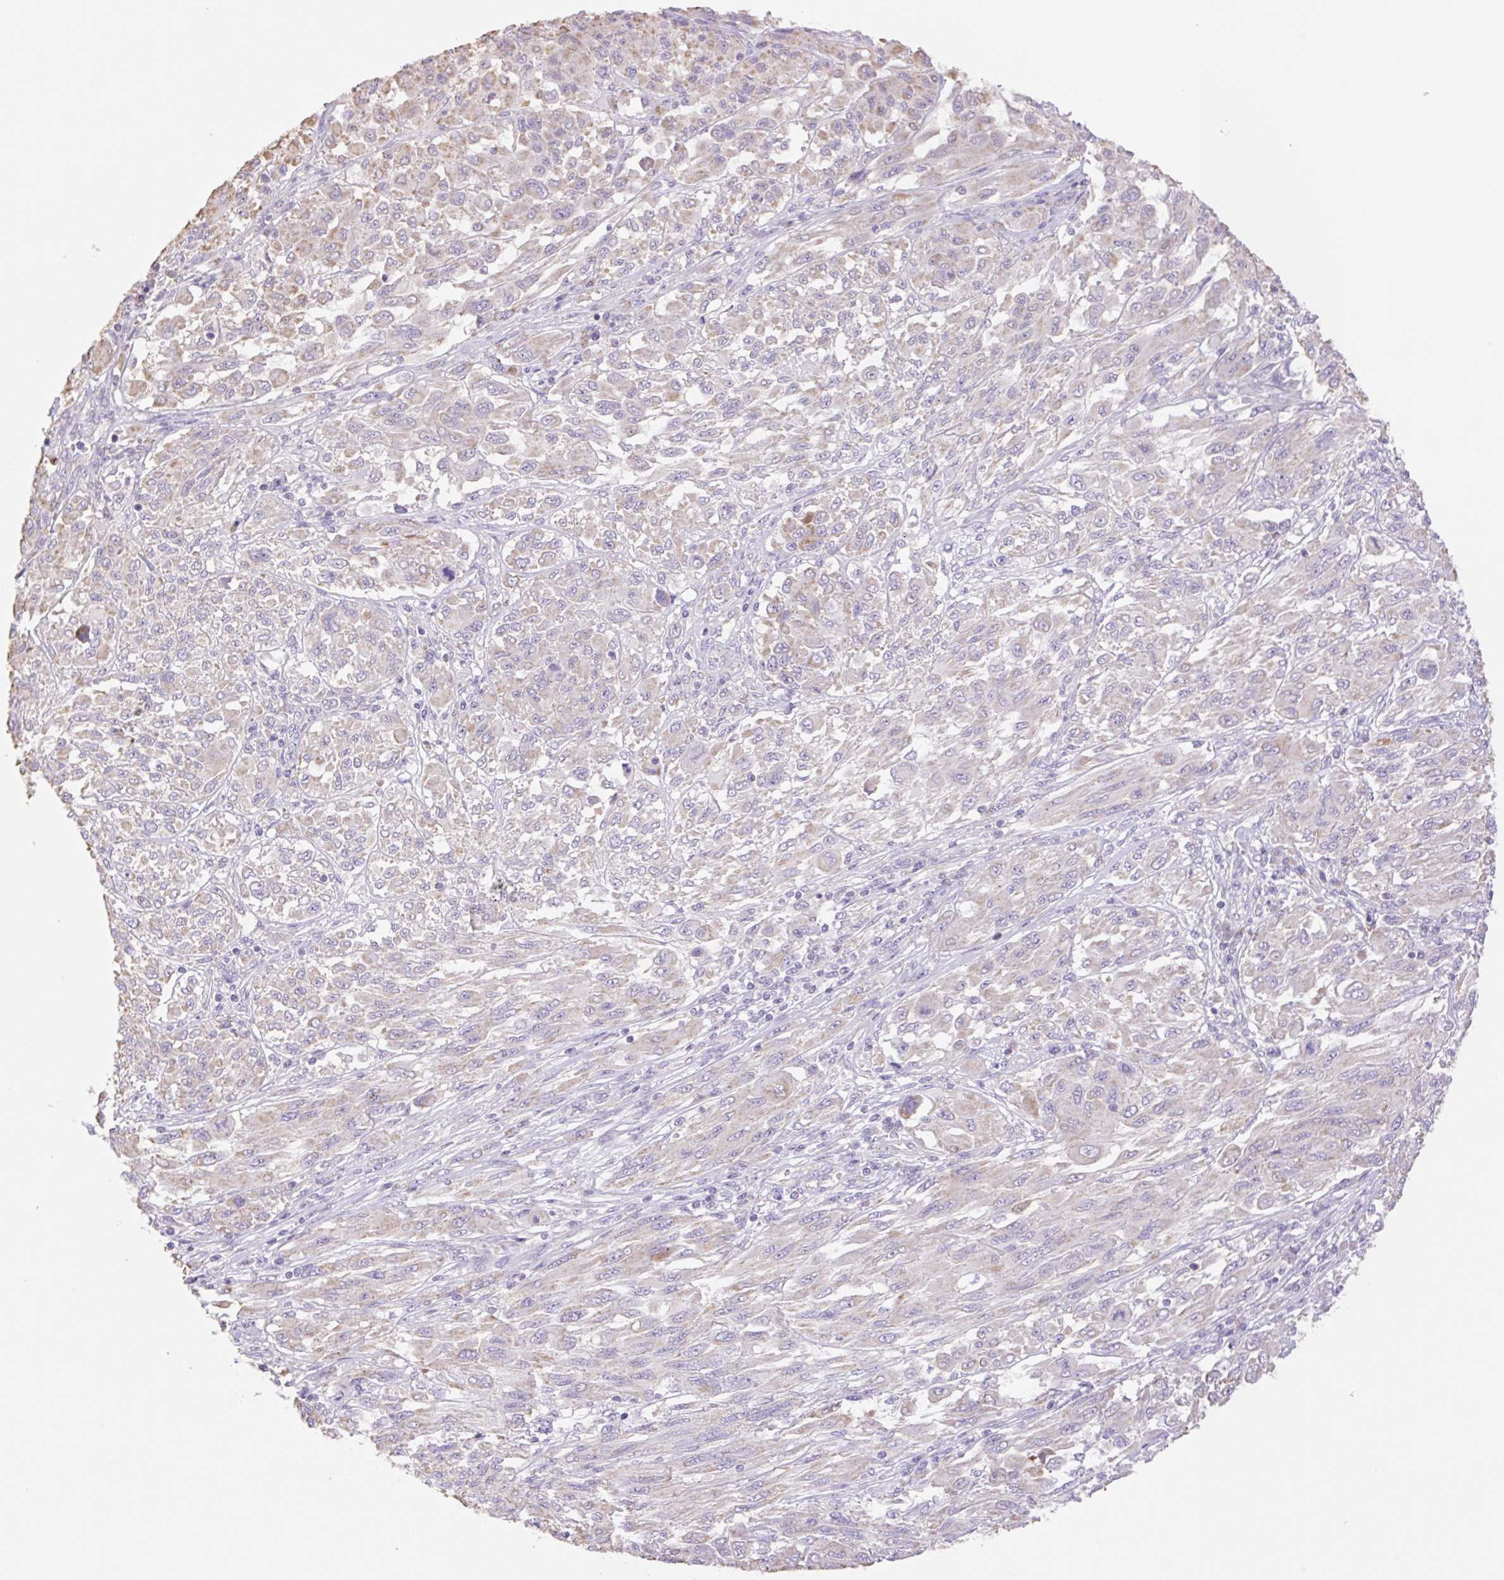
{"staining": {"intensity": "negative", "quantity": "none", "location": "none"}, "tissue": "melanoma", "cell_type": "Tumor cells", "image_type": "cancer", "snomed": [{"axis": "morphology", "description": "Malignant melanoma, NOS"}, {"axis": "topography", "description": "Skin"}], "caption": "DAB (3,3'-diaminobenzidine) immunohistochemical staining of human malignant melanoma reveals no significant staining in tumor cells.", "gene": "COPZ2", "patient": {"sex": "female", "age": 91}}